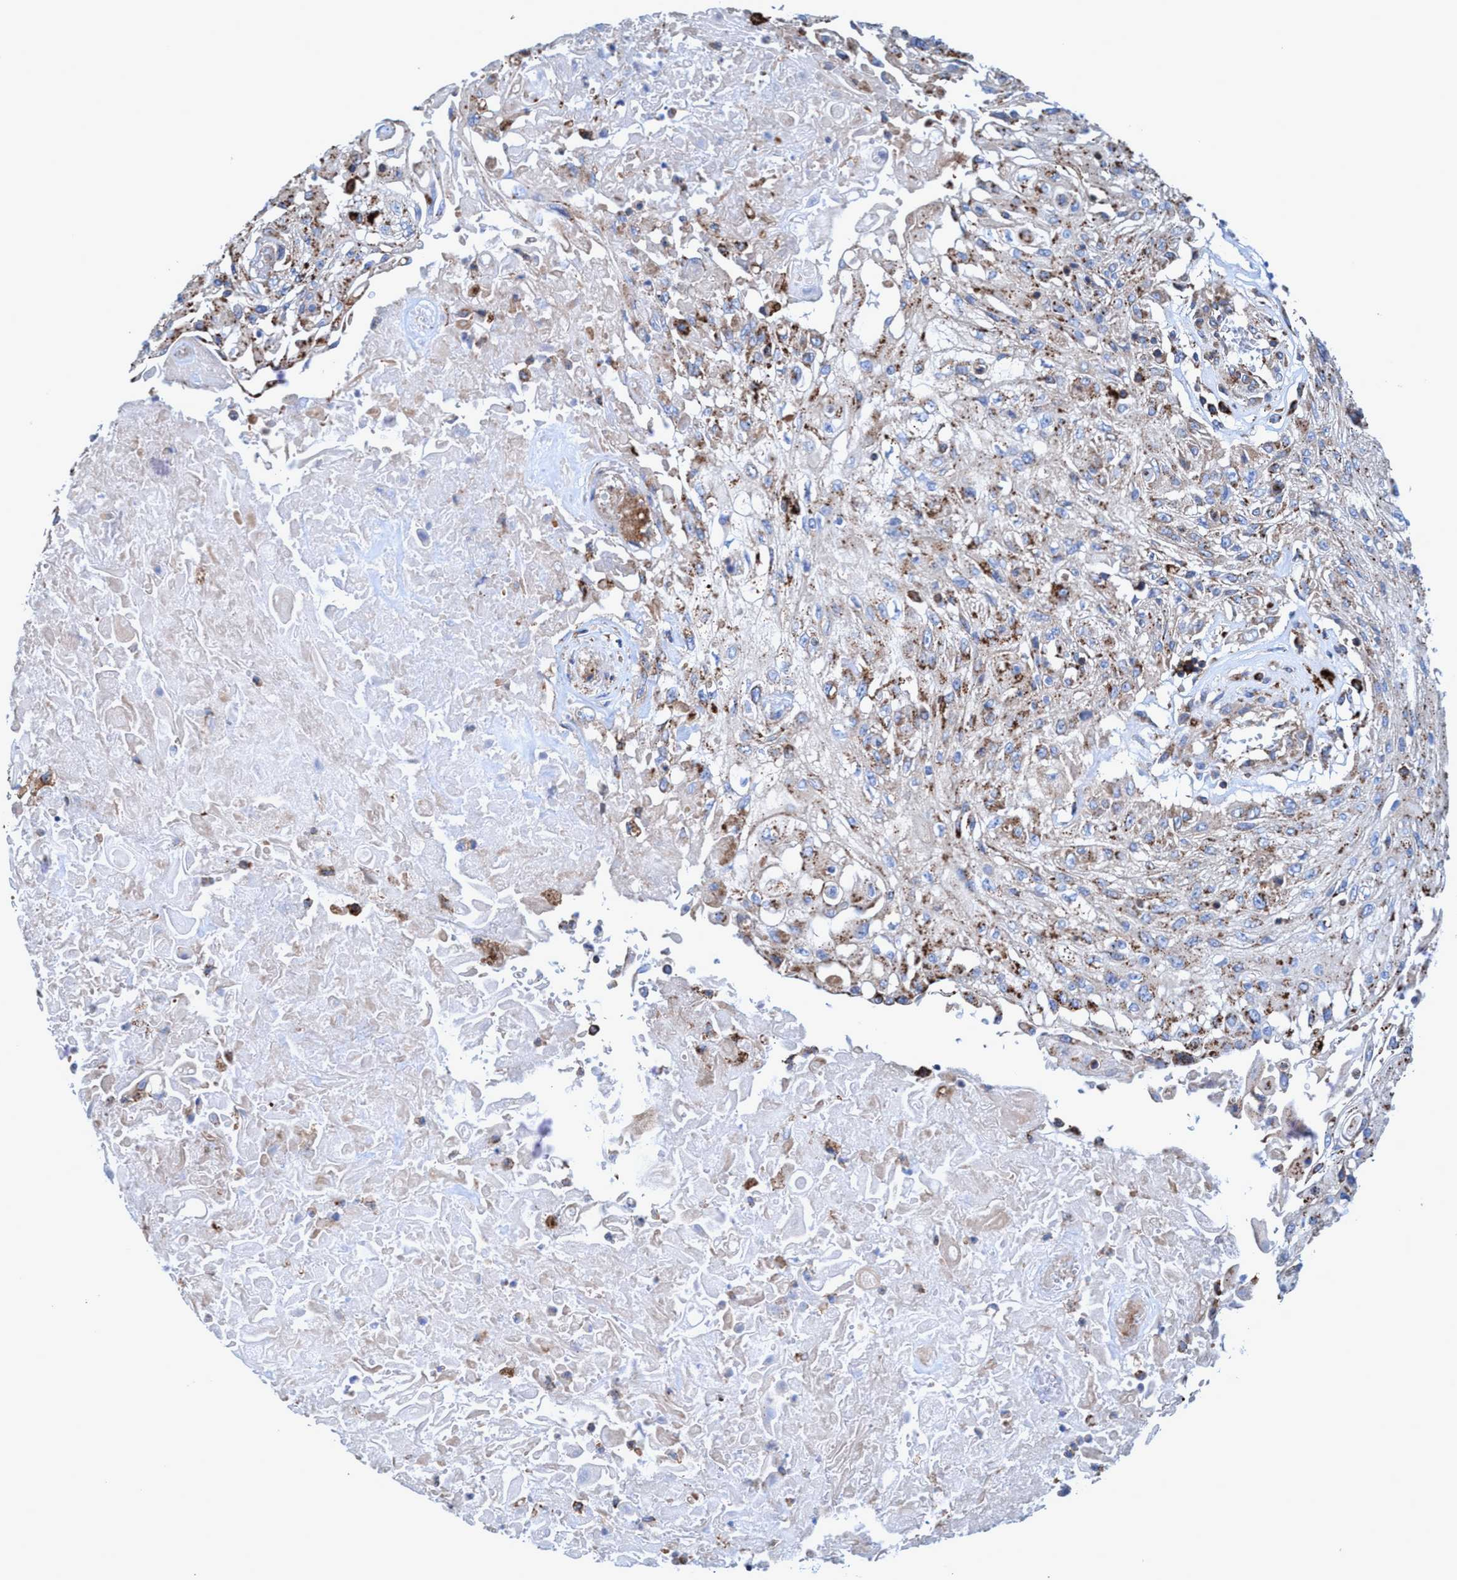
{"staining": {"intensity": "moderate", "quantity": "25%-75%", "location": "cytoplasmic/membranous"}, "tissue": "skin cancer", "cell_type": "Tumor cells", "image_type": "cancer", "snomed": [{"axis": "morphology", "description": "Squamous cell carcinoma, NOS"}, {"axis": "topography", "description": "Skin"}], "caption": "Squamous cell carcinoma (skin) stained for a protein demonstrates moderate cytoplasmic/membranous positivity in tumor cells.", "gene": "TRIM65", "patient": {"sex": "male", "age": 75}}